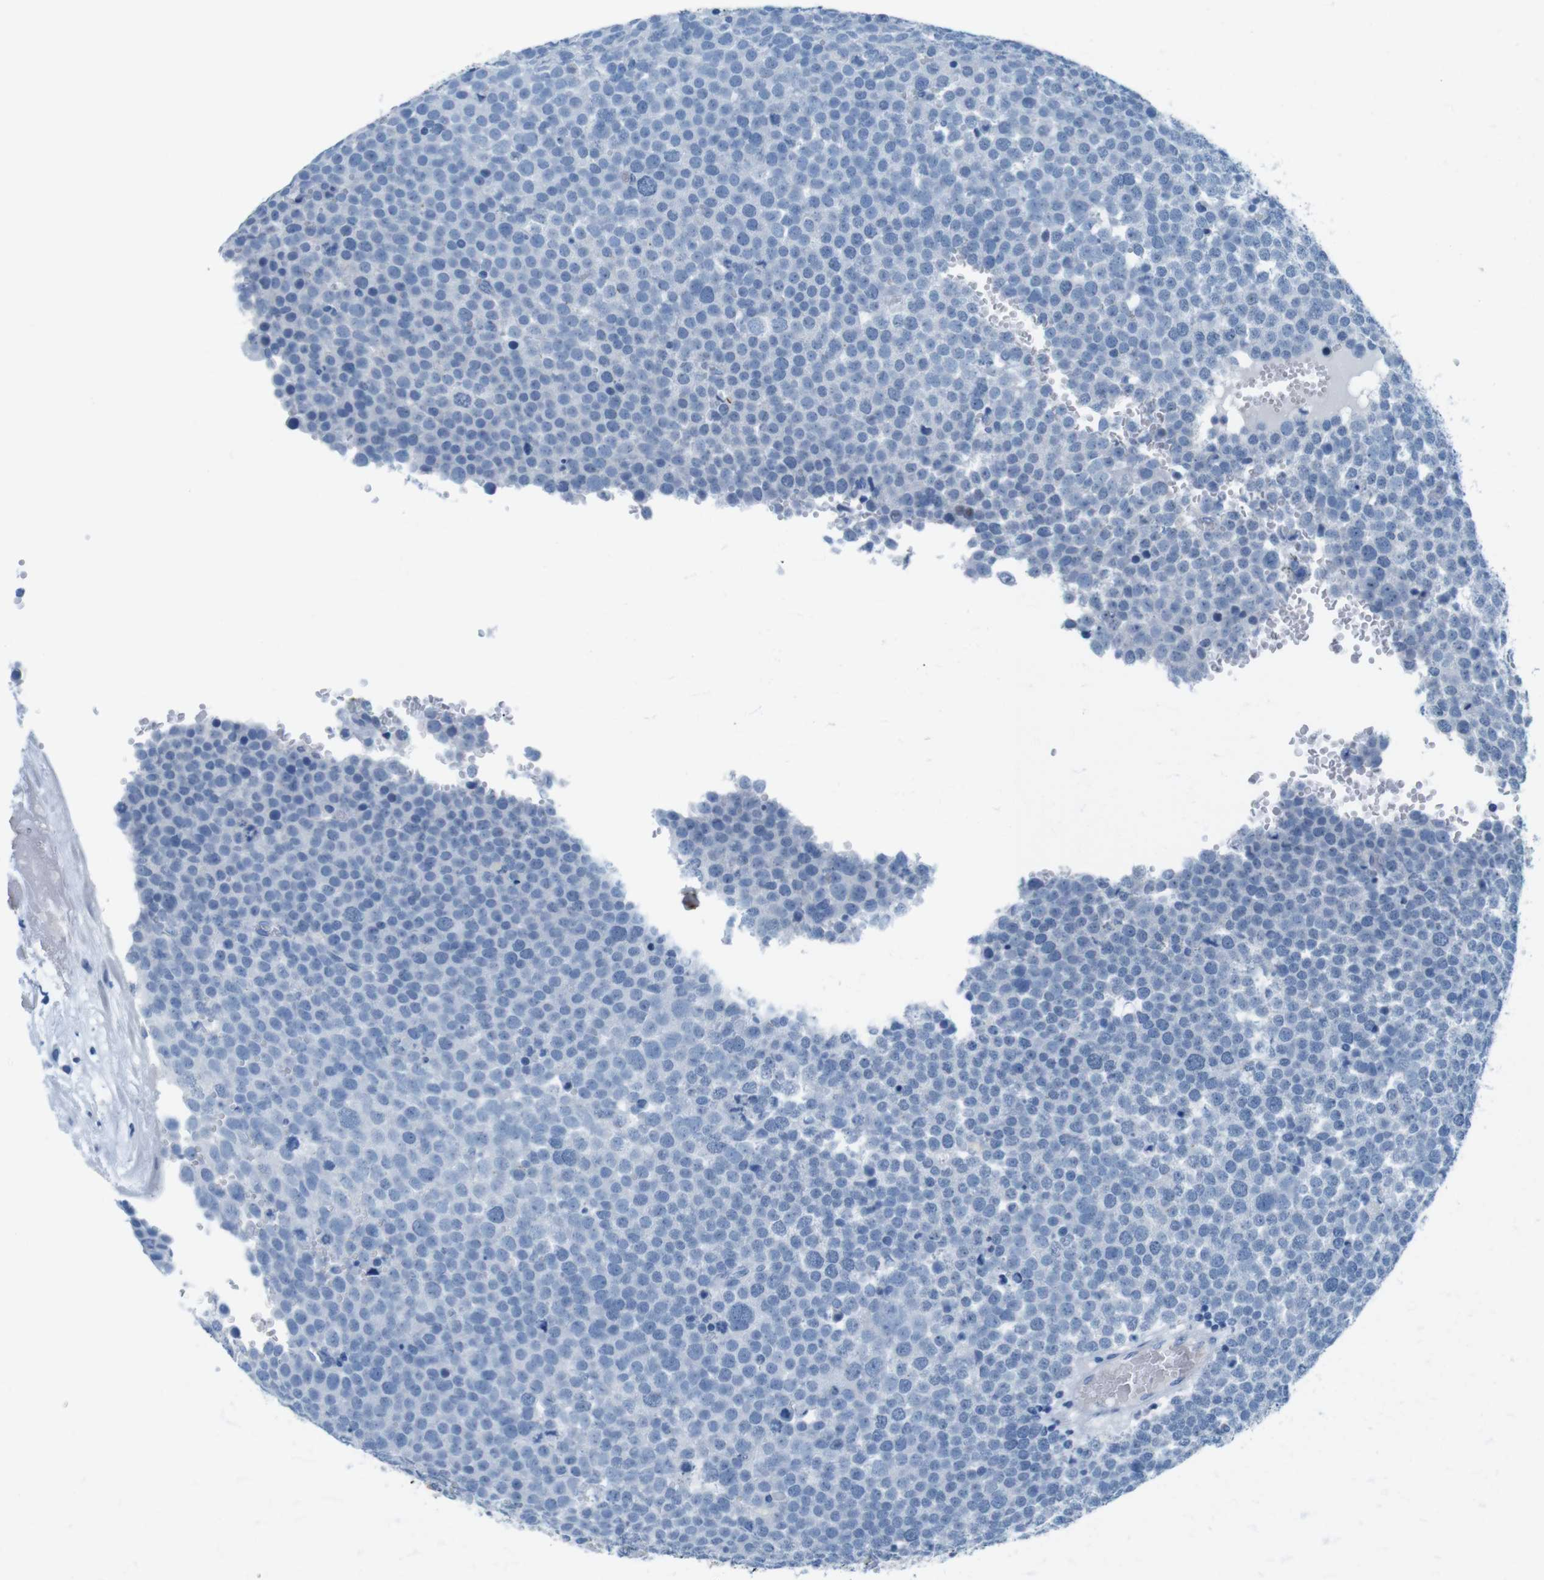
{"staining": {"intensity": "negative", "quantity": "none", "location": "none"}, "tissue": "testis cancer", "cell_type": "Tumor cells", "image_type": "cancer", "snomed": [{"axis": "morphology", "description": "Seminoma, NOS"}, {"axis": "topography", "description": "Testis"}], "caption": "Immunohistochemistry (IHC) photomicrograph of testis cancer stained for a protein (brown), which displays no expression in tumor cells. (Brightfield microscopy of DAB IHC at high magnification).", "gene": "MCEMP1", "patient": {"sex": "male", "age": 71}}